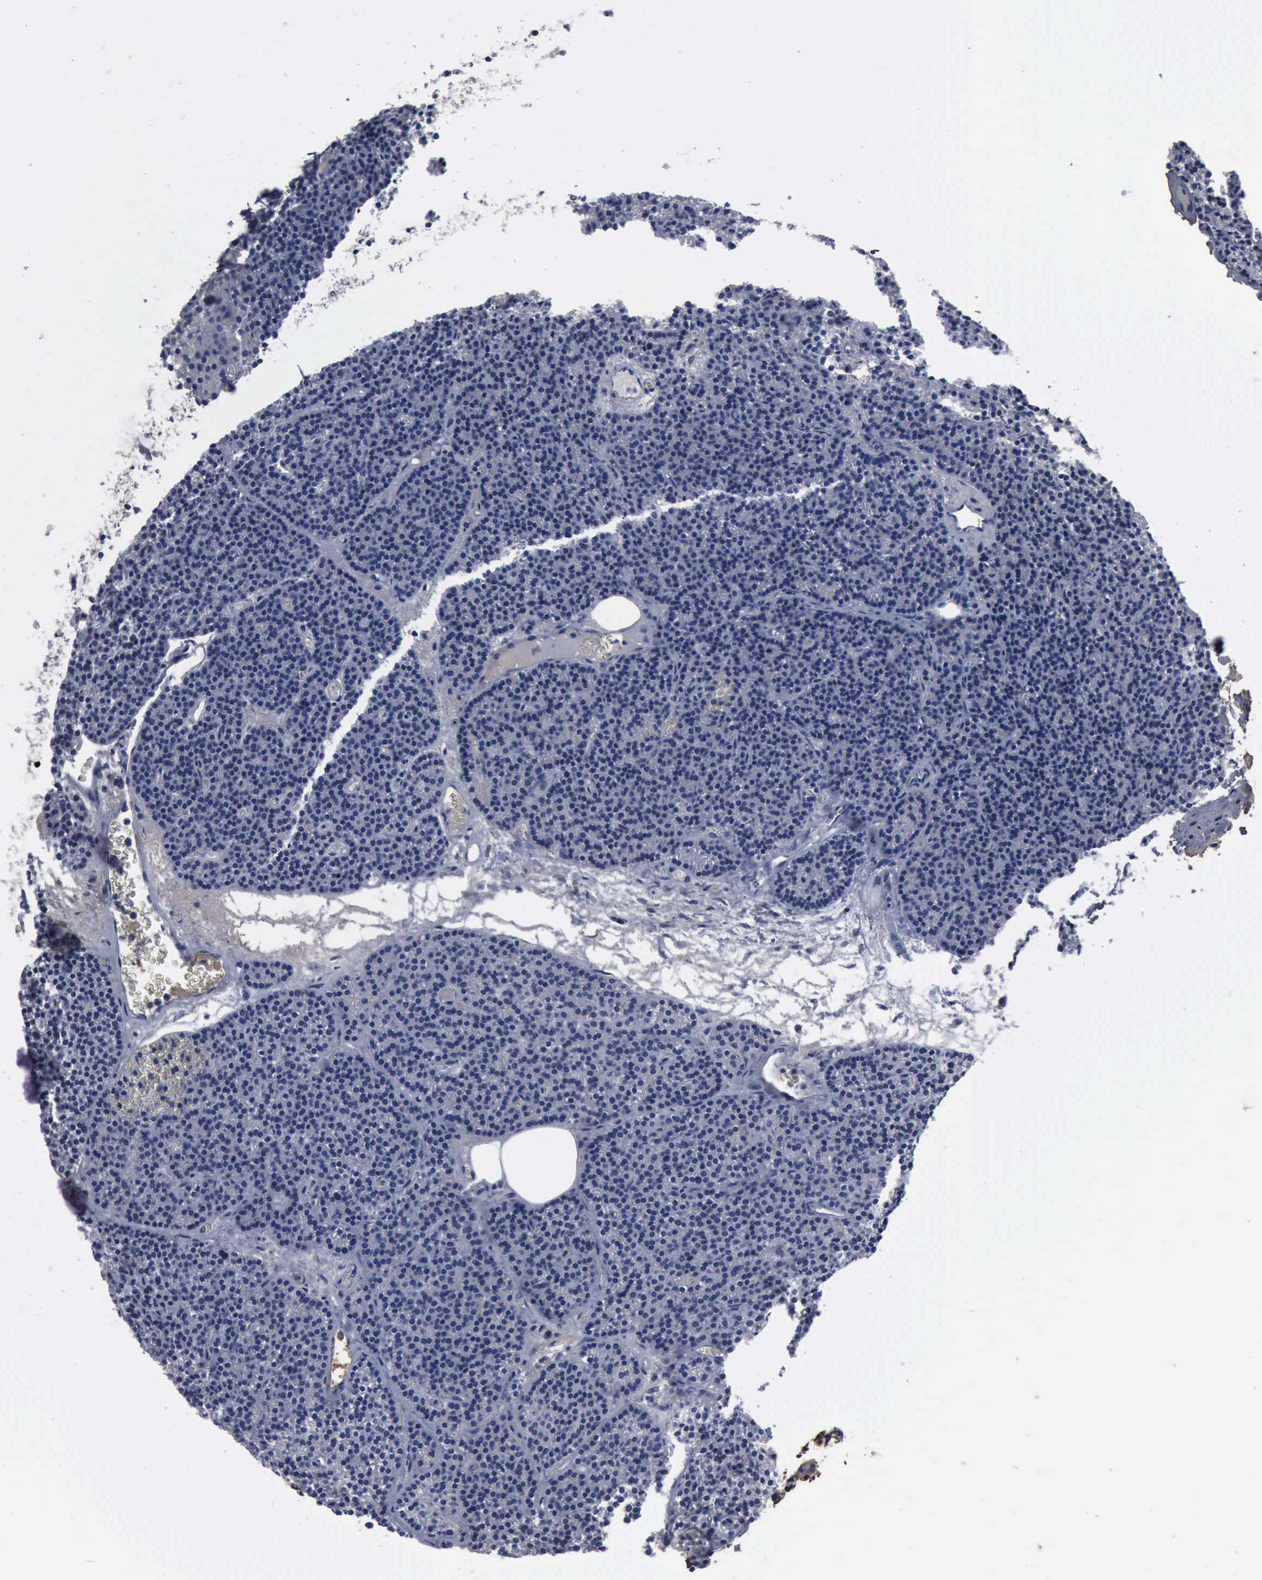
{"staining": {"intensity": "moderate", "quantity": "25%-75%", "location": "cytoplasmic/membranous"}, "tissue": "parathyroid gland", "cell_type": "Glandular cells", "image_type": "normal", "snomed": [{"axis": "morphology", "description": "Normal tissue, NOS"}, {"axis": "topography", "description": "Parathyroid gland"}], "caption": "IHC image of normal parathyroid gland: human parathyroid gland stained using immunohistochemistry (IHC) demonstrates medium levels of moderate protein expression localized specifically in the cytoplasmic/membranous of glandular cells, appearing as a cytoplasmic/membranous brown color.", "gene": "MYO18B", "patient": {"sex": "male", "age": 57}}